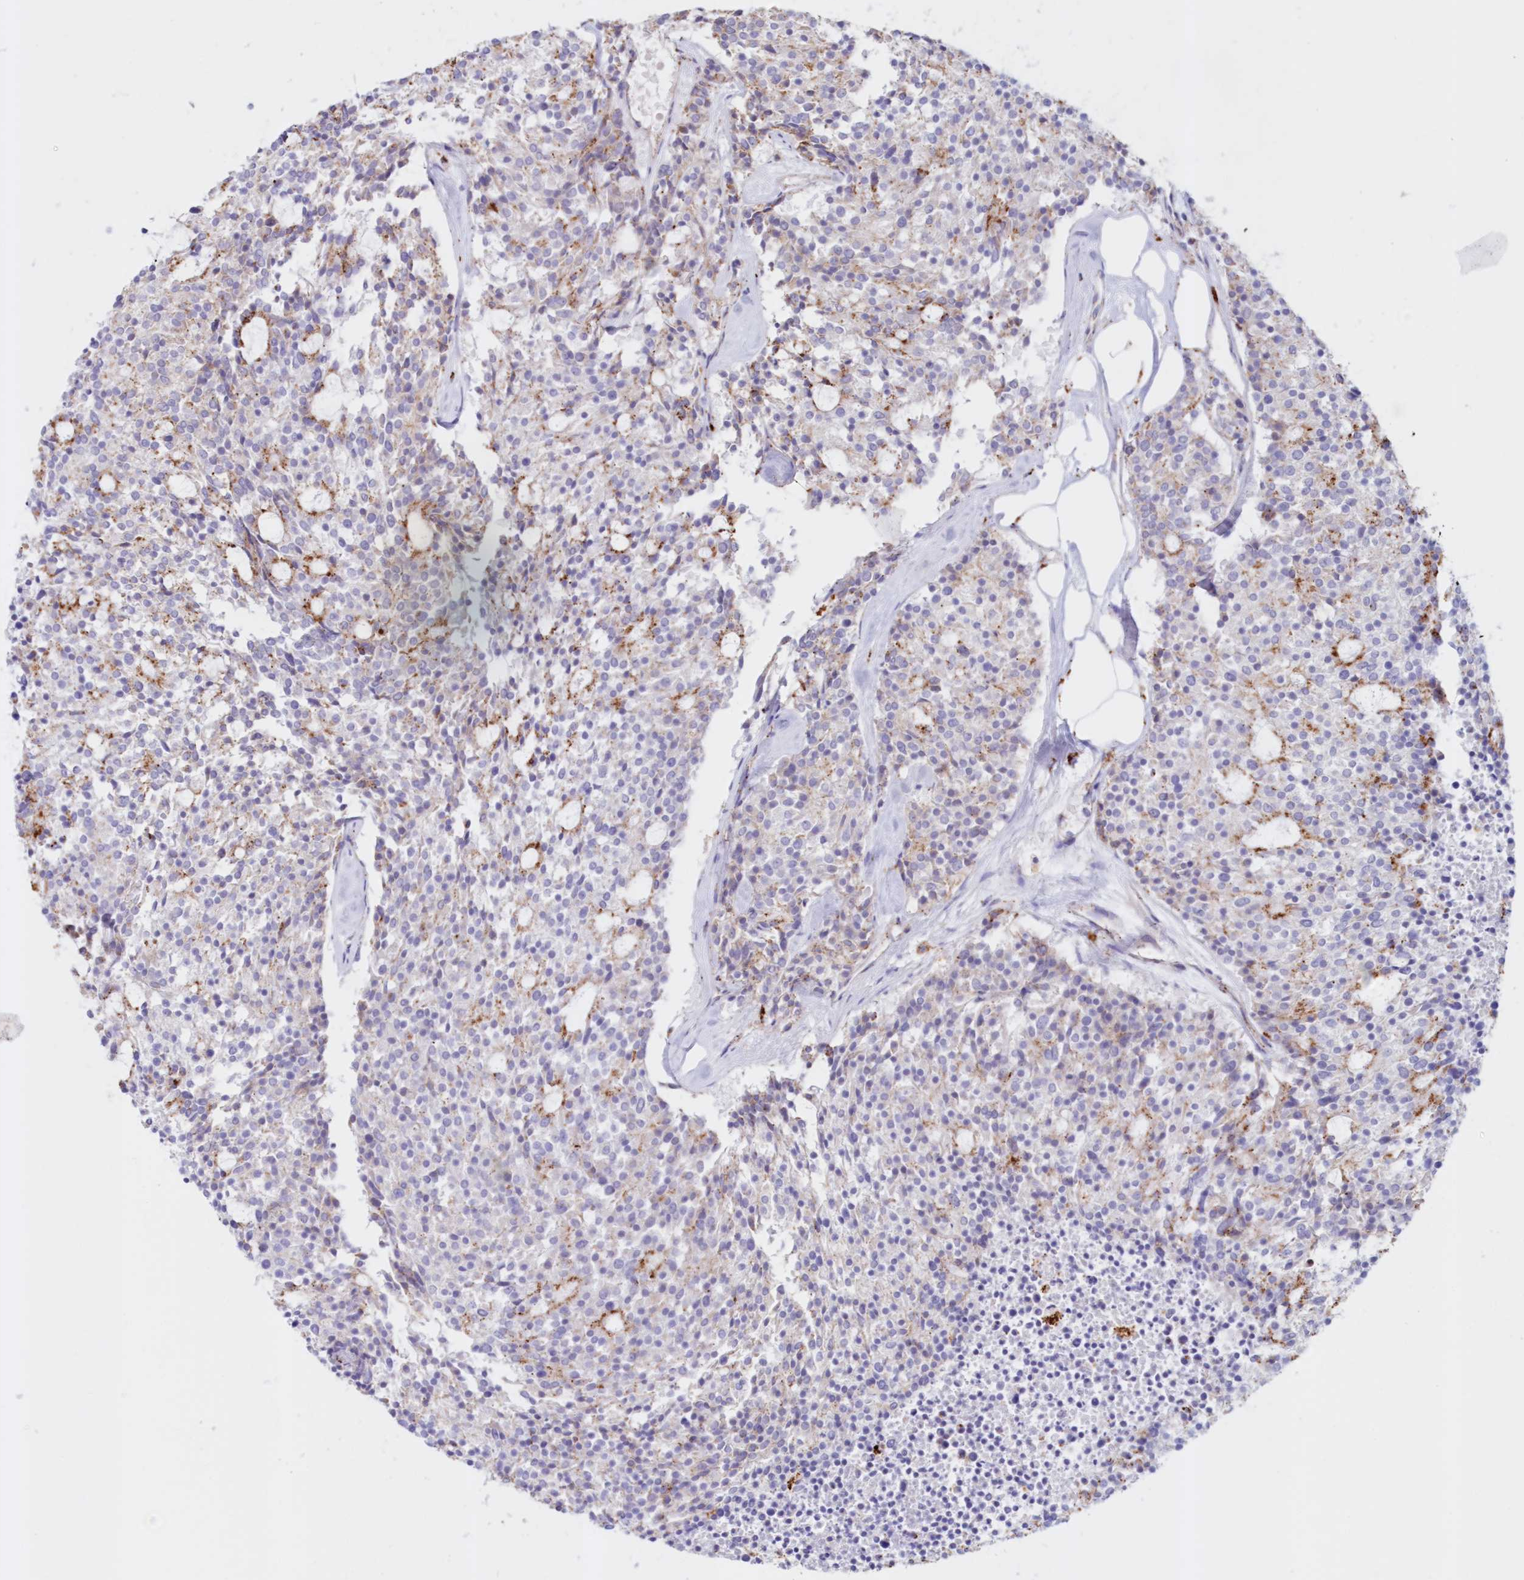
{"staining": {"intensity": "moderate", "quantity": "<25%", "location": "cytoplasmic/membranous"}, "tissue": "carcinoid", "cell_type": "Tumor cells", "image_type": "cancer", "snomed": [{"axis": "morphology", "description": "Carcinoid, malignant, NOS"}, {"axis": "topography", "description": "Pancreas"}], "caption": "Protein expression analysis of malignant carcinoid reveals moderate cytoplasmic/membranous positivity in approximately <25% of tumor cells.", "gene": "TPP1", "patient": {"sex": "female", "age": 54}}